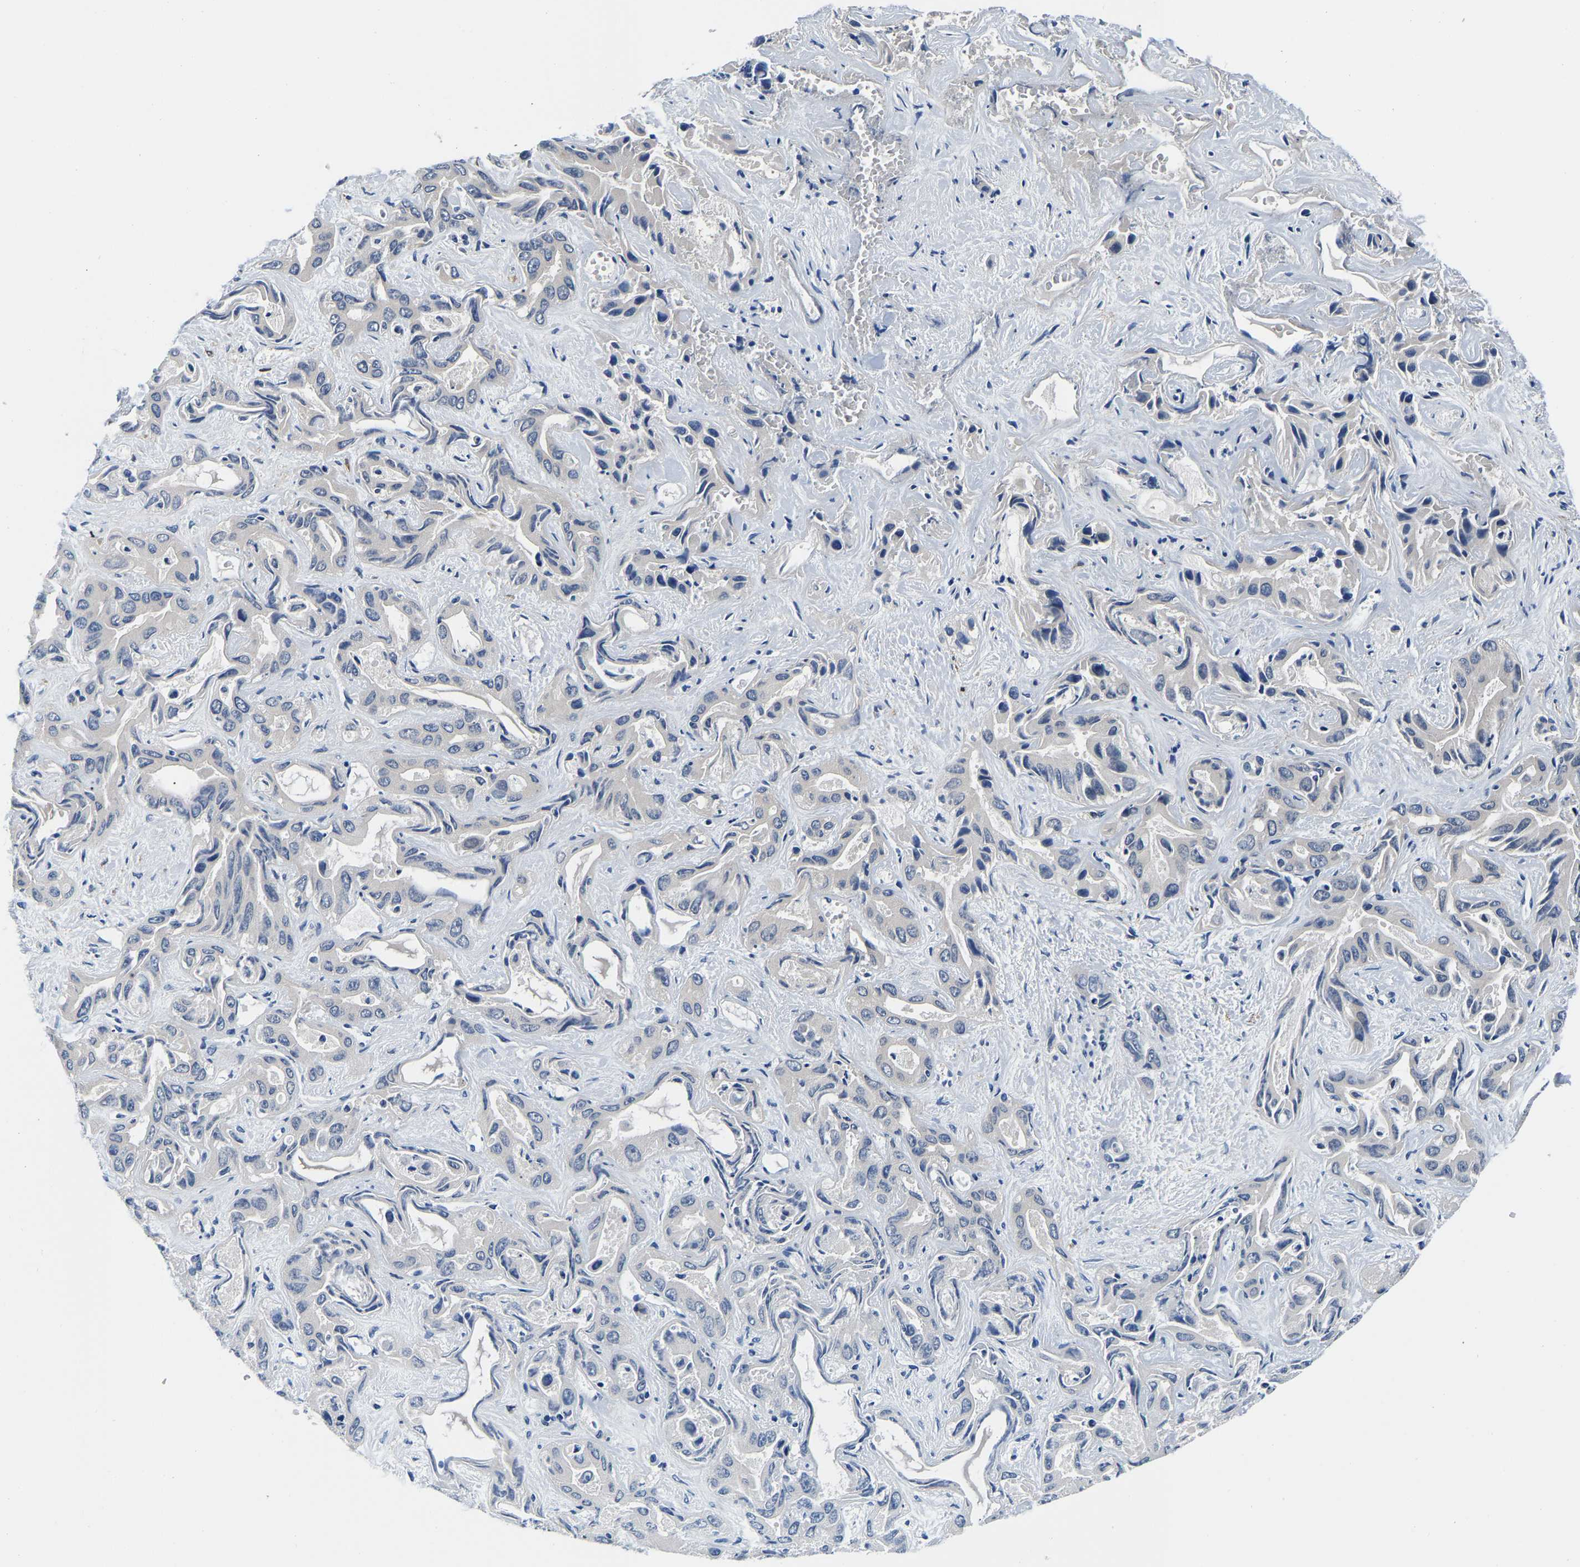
{"staining": {"intensity": "negative", "quantity": "none", "location": "none"}, "tissue": "liver cancer", "cell_type": "Tumor cells", "image_type": "cancer", "snomed": [{"axis": "morphology", "description": "Cholangiocarcinoma"}, {"axis": "topography", "description": "Liver"}], "caption": "Liver cancer stained for a protein using immunohistochemistry (IHC) exhibits no expression tumor cells.", "gene": "S100A13", "patient": {"sex": "female", "age": 52}}